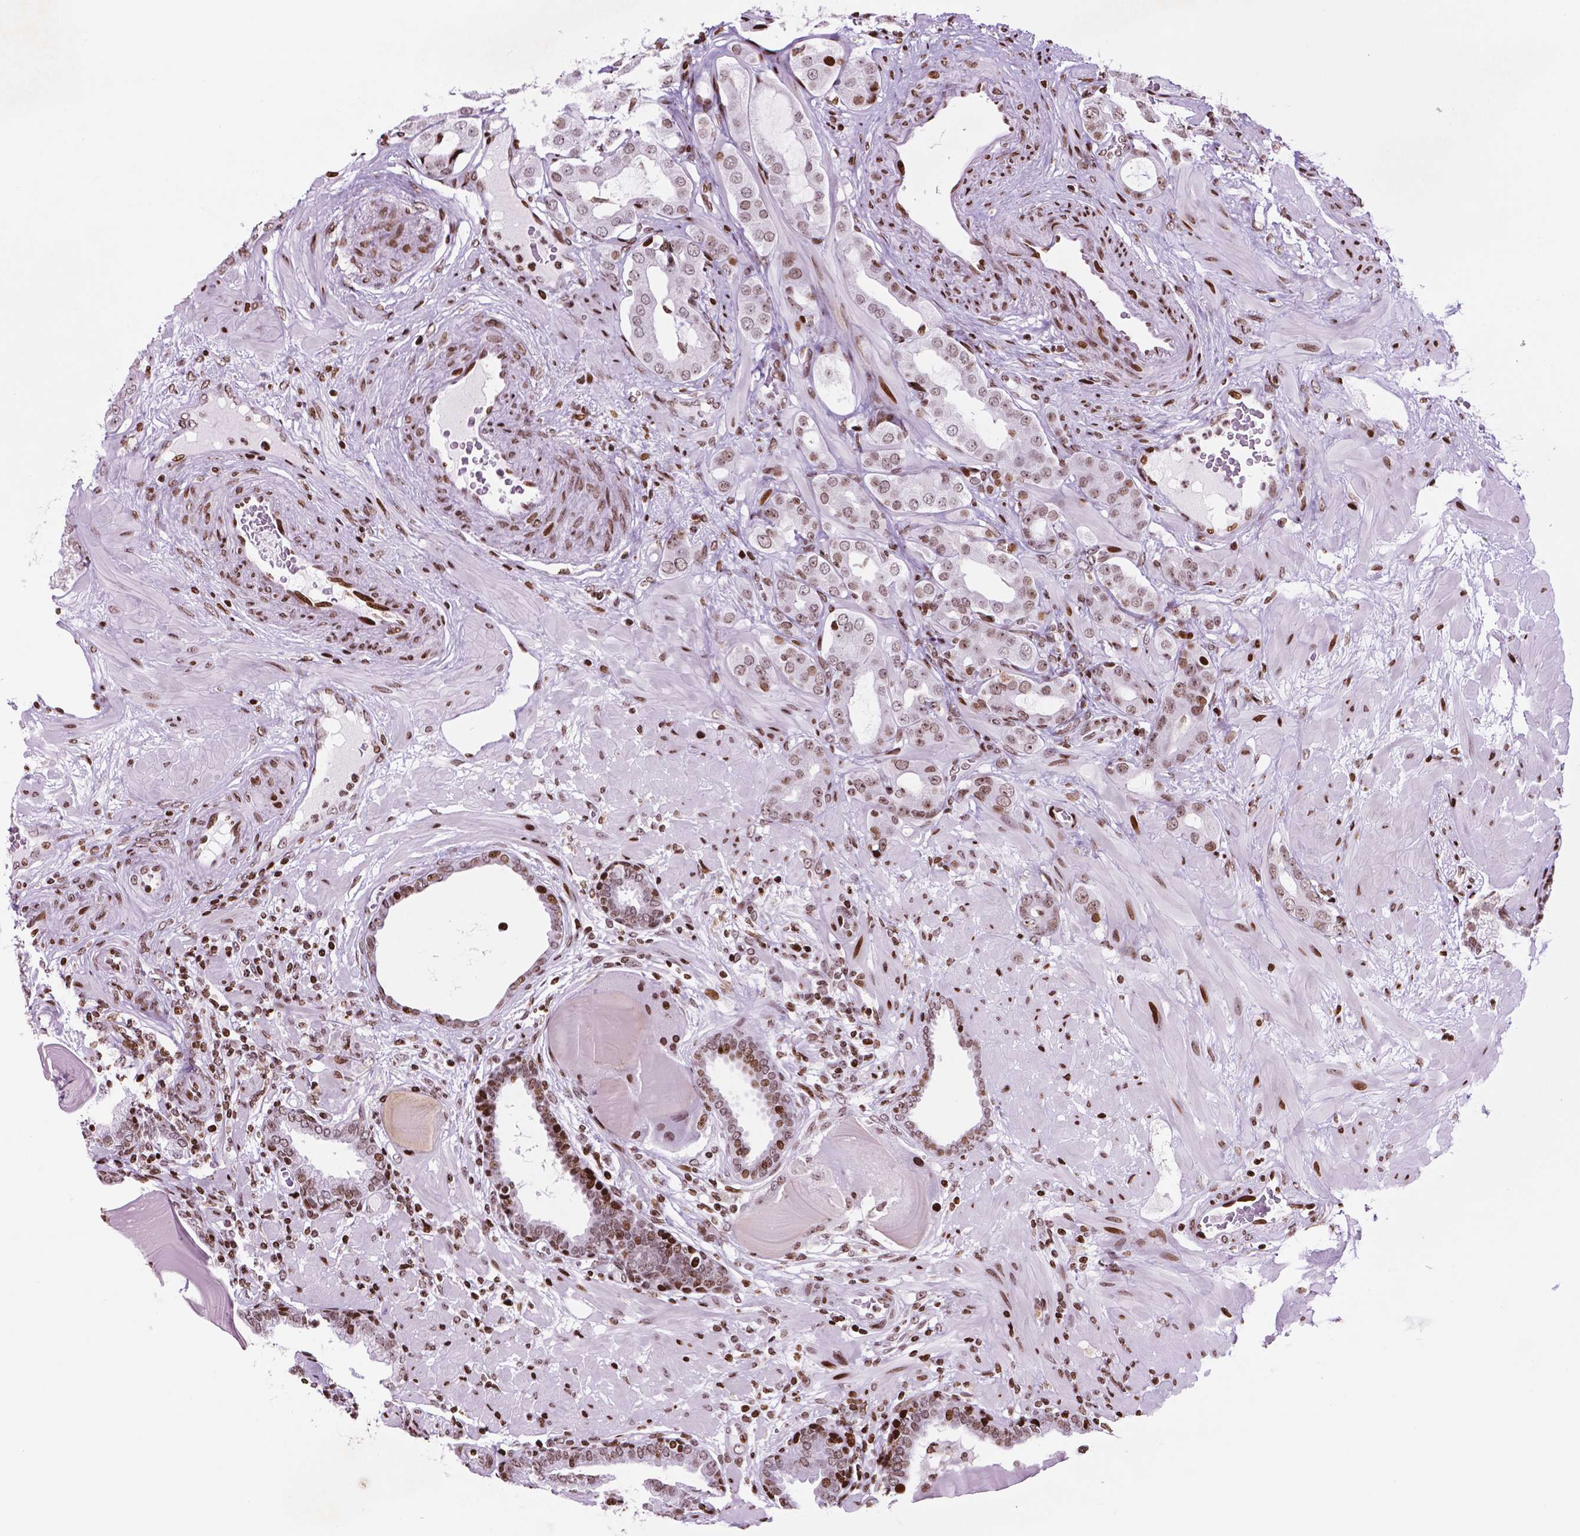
{"staining": {"intensity": "moderate", "quantity": ">75%", "location": "nuclear"}, "tissue": "prostate cancer", "cell_type": "Tumor cells", "image_type": "cancer", "snomed": [{"axis": "morphology", "description": "Adenocarcinoma, Low grade"}, {"axis": "topography", "description": "Prostate"}], "caption": "Immunohistochemistry (IHC) histopathology image of neoplastic tissue: prostate cancer (adenocarcinoma (low-grade)) stained using immunohistochemistry (IHC) displays medium levels of moderate protein expression localized specifically in the nuclear of tumor cells, appearing as a nuclear brown color.", "gene": "TMEM250", "patient": {"sex": "male", "age": 57}}